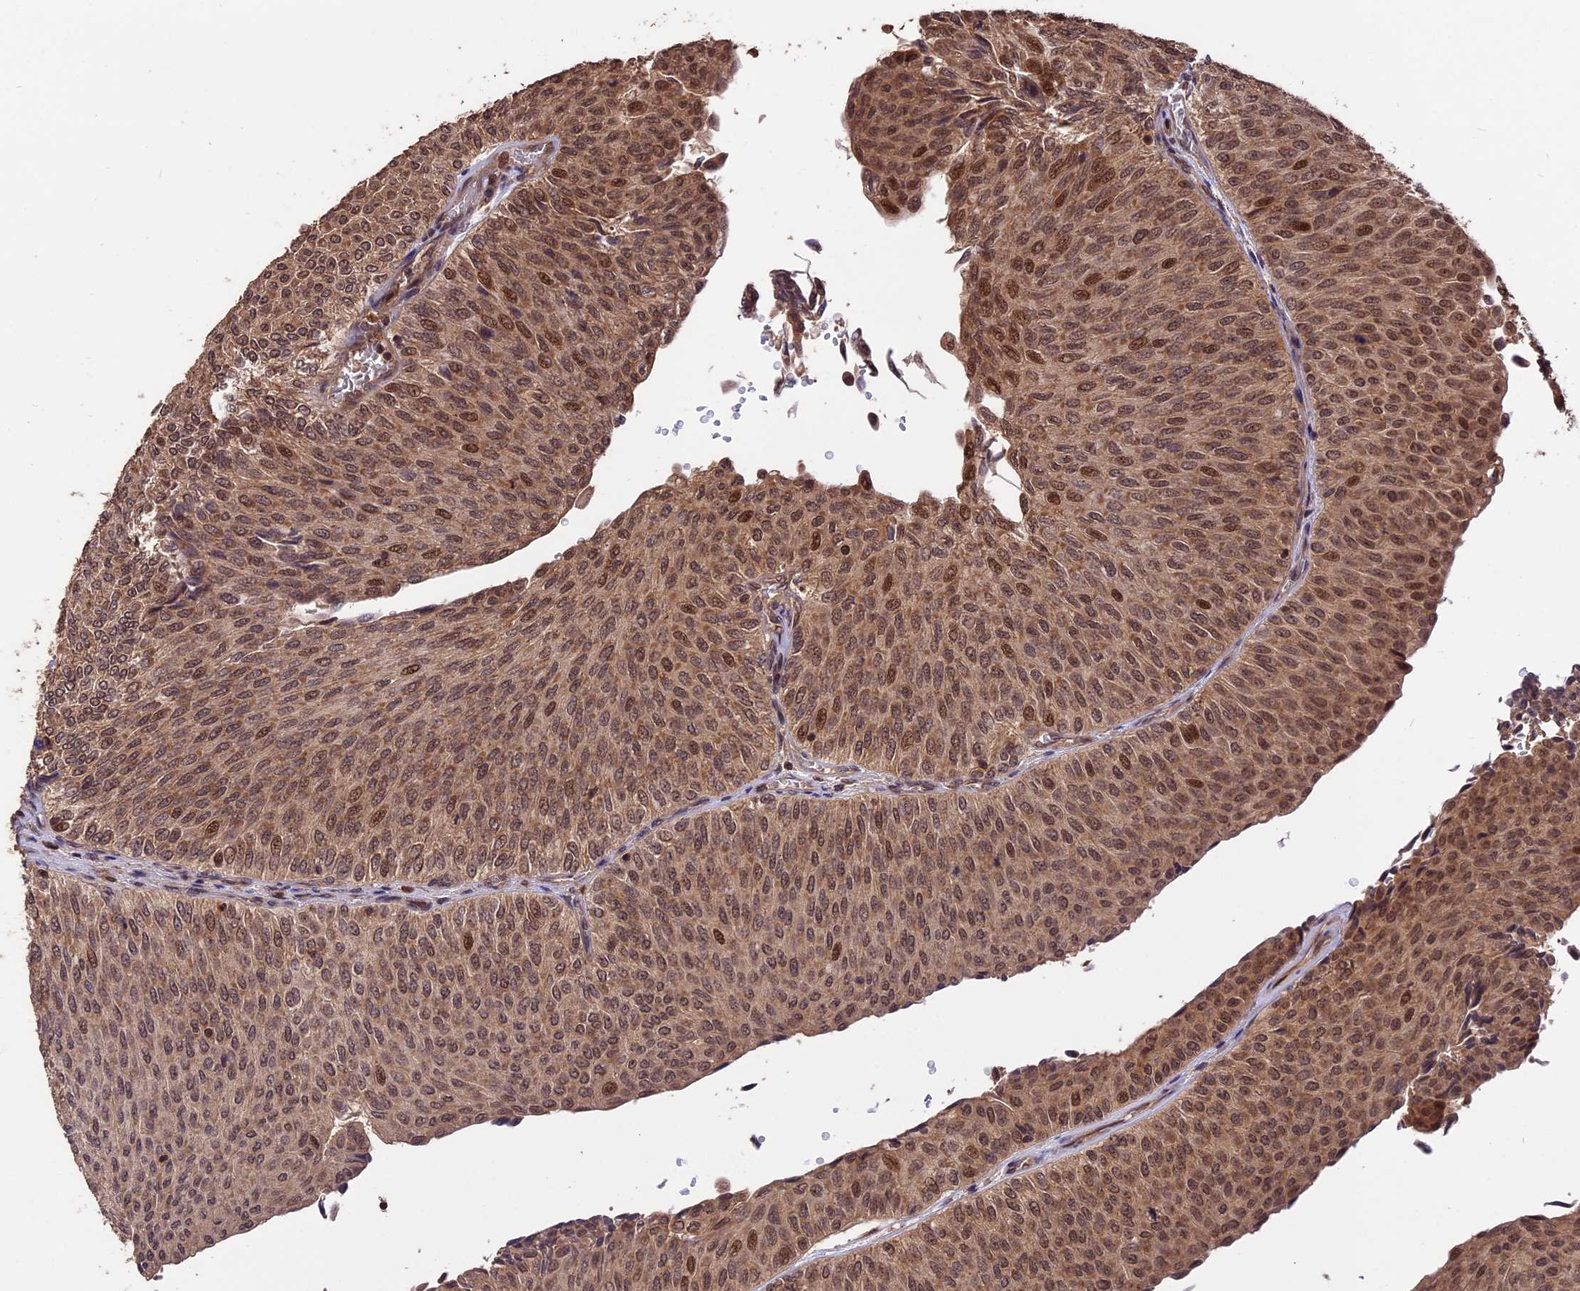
{"staining": {"intensity": "strong", "quantity": ">75%", "location": "cytoplasmic/membranous,nuclear"}, "tissue": "urothelial cancer", "cell_type": "Tumor cells", "image_type": "cancer", "snomed": [{"axis": "morphology", "description": "Urothelial carcinoma, Low grade"}, {"axis": "topography", "description": "Urinary bladder"}], "caption": "Urothelial carcinoma (low-grade) was stained to show a protein in brown. There is high levels of strong cytoplasmic/membranous and nuclear expression in about >75% of tumor cells. (Brightfield microscopy of DAB IHC at high magnification).", "gene": "ESCO1", "patient": {"sex": "male", "age": 78}}